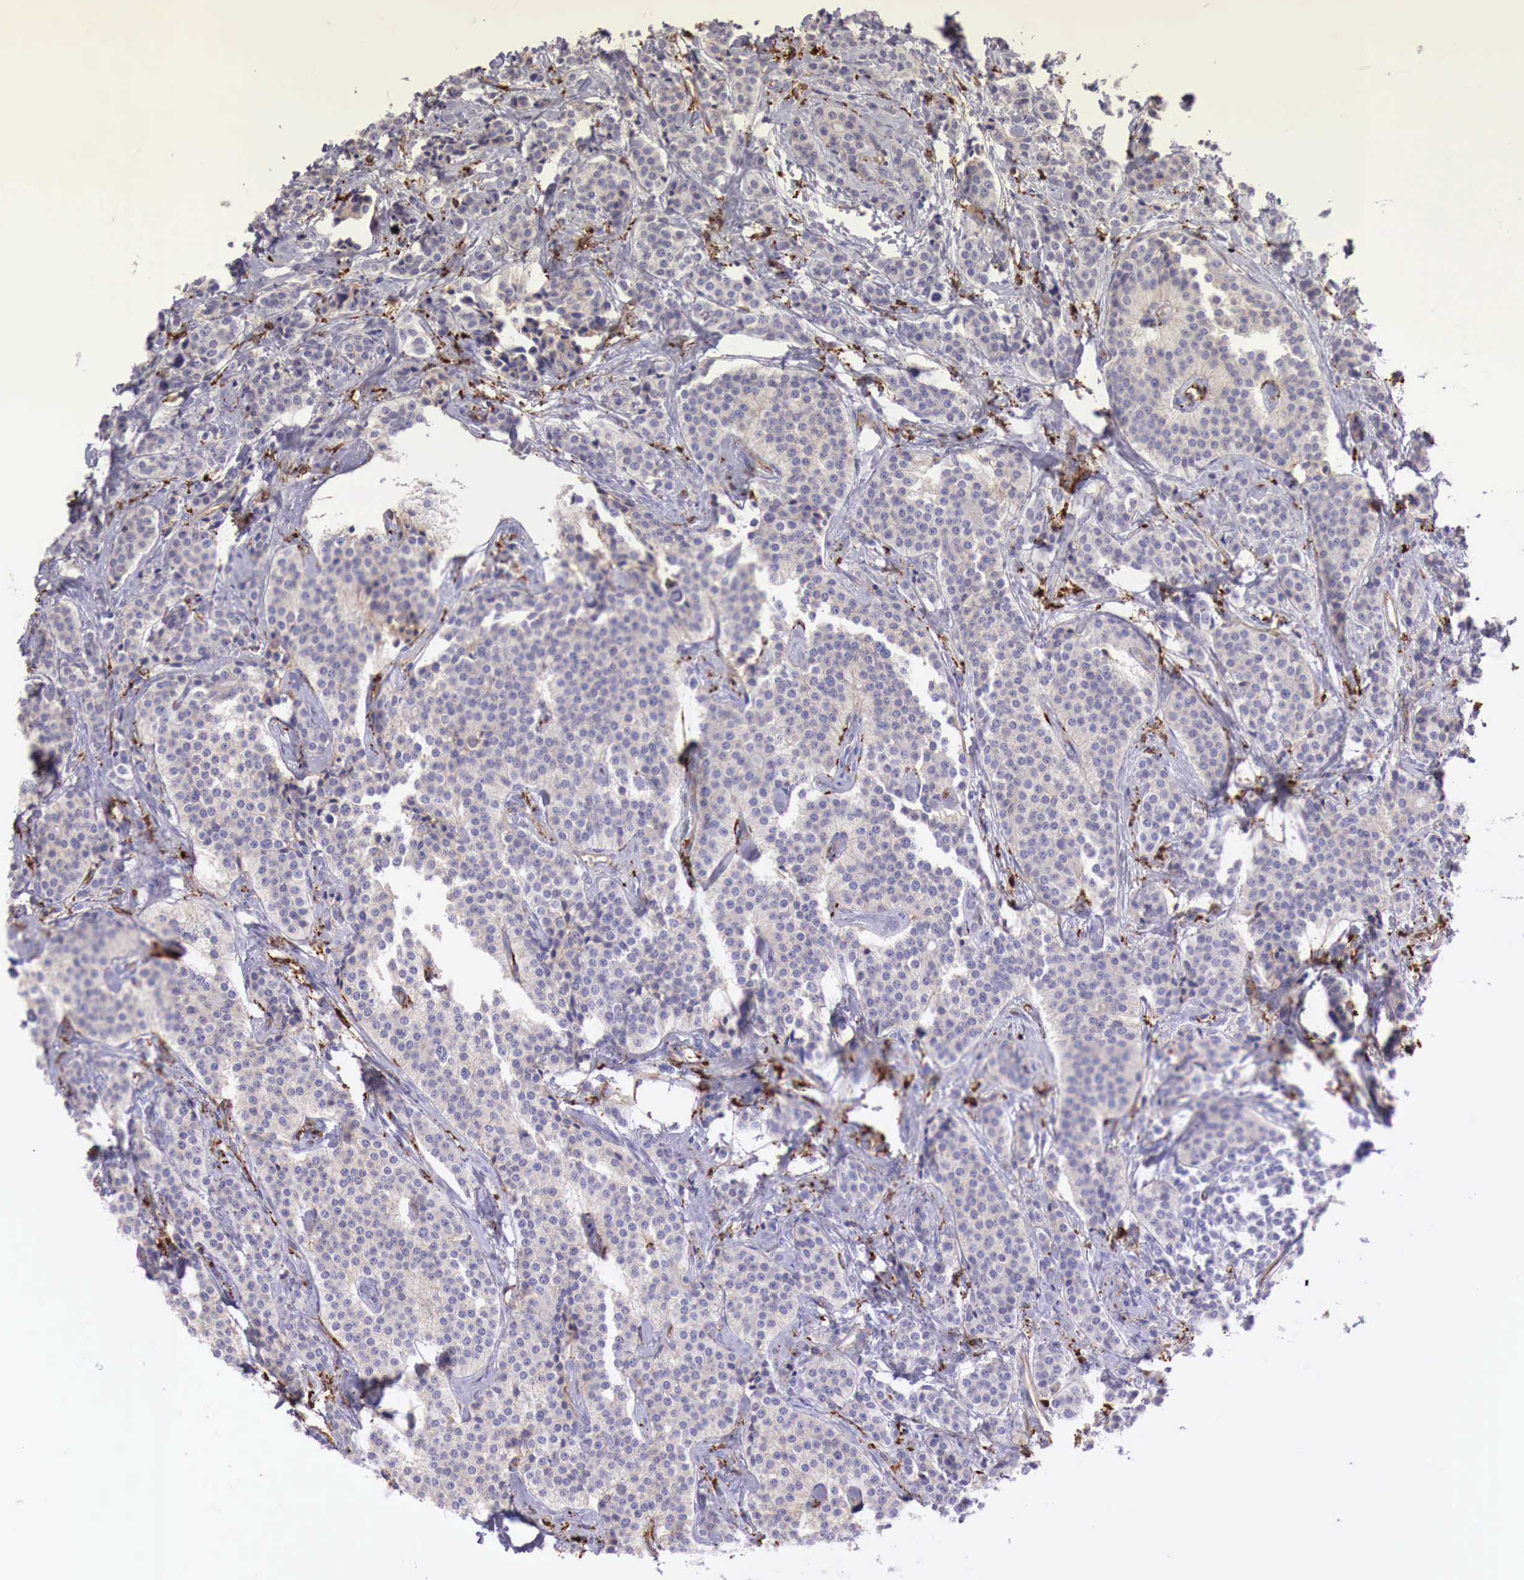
{"staining": {"intensity": "negative", "quantity": "none", "location": "none"}, "tissue": "carcinoid", "cell_type": "Tumor cells", "image_type": "cancer", "snomed": [{"axis": "morphology", "description": "Carcinoid, malignant, NOS"}, {"axis": "topography", "description": "Small intestine"}], "caption": "This is an IHC histopathology image of carcinoid. There is no positivity in tumor cells.", "gene": "MSR1", "patient": {"sex": "male", "age": 63}}